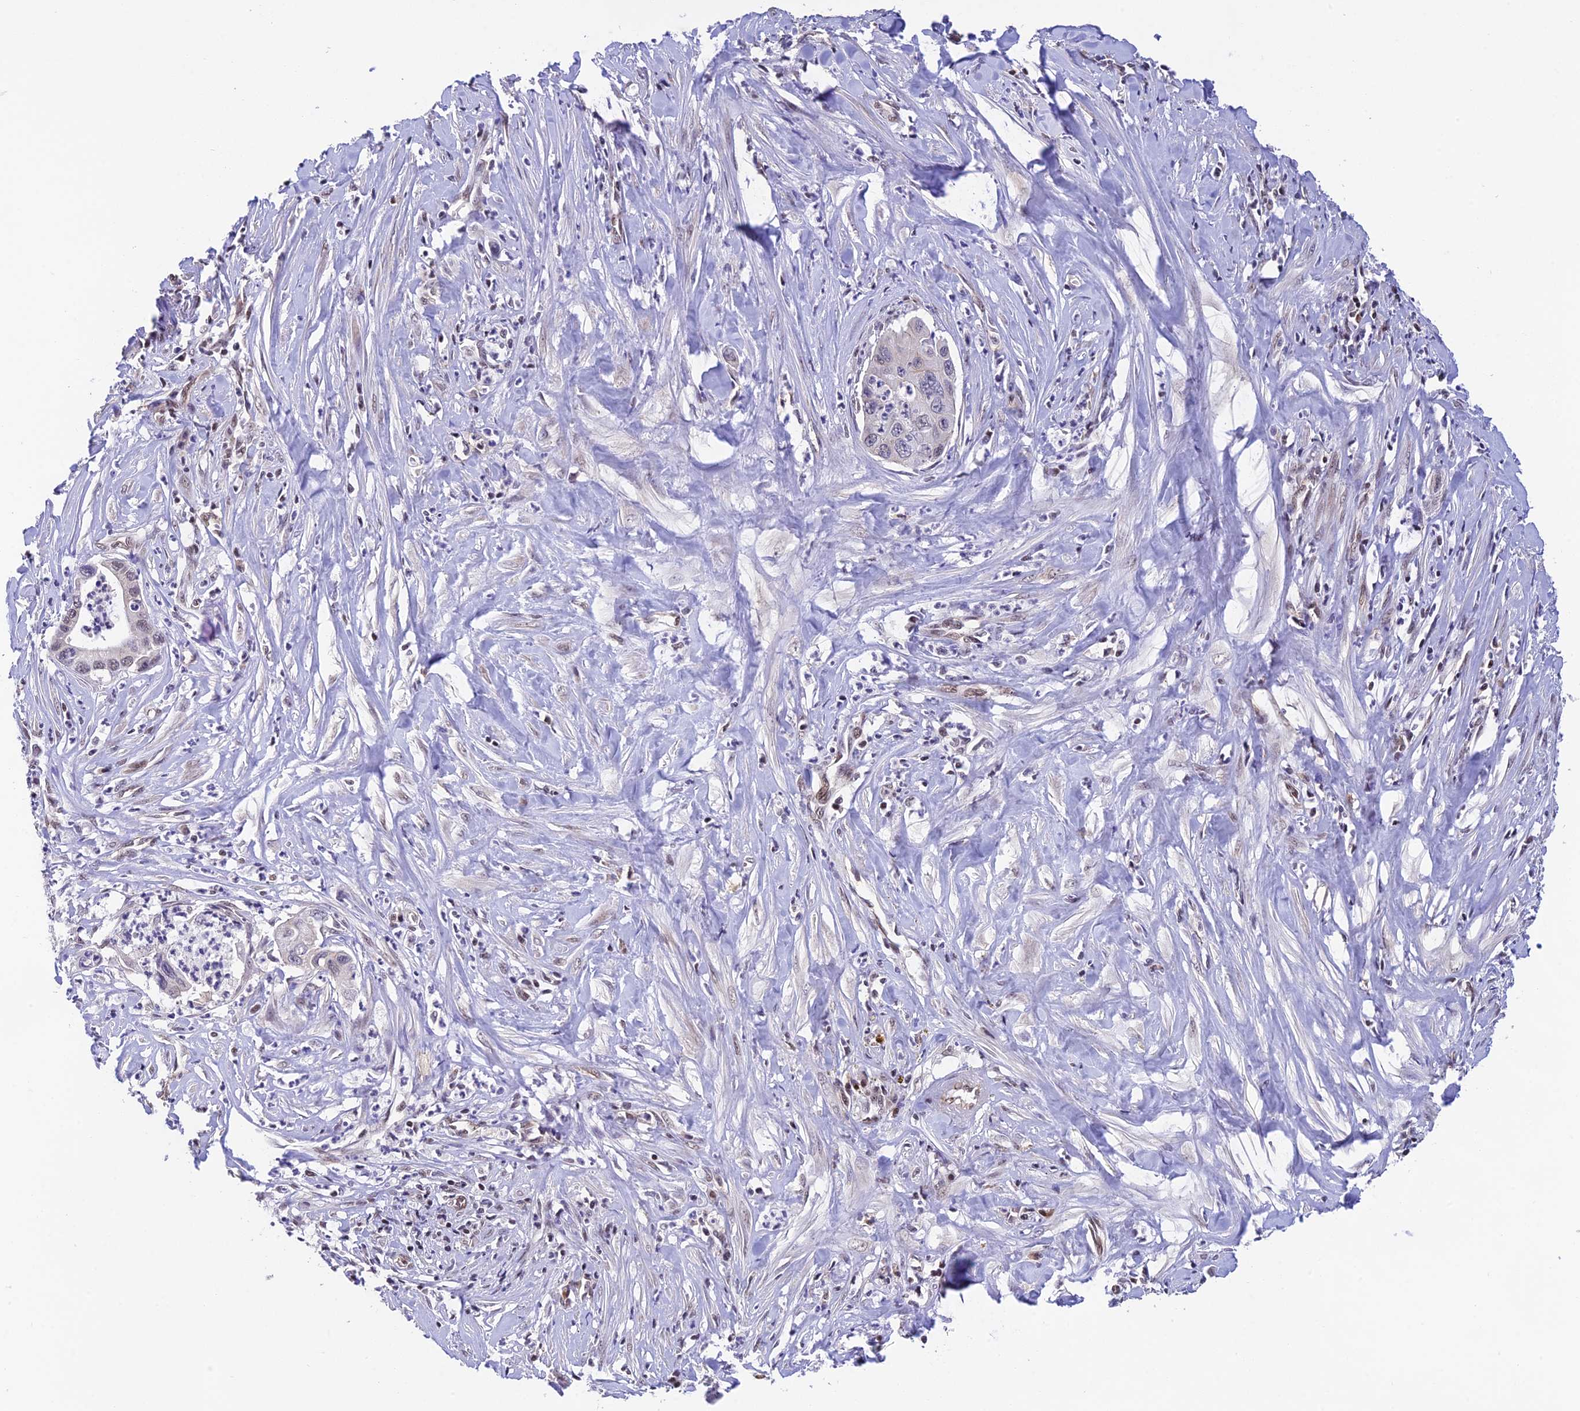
{"staining": {"intensity": "negative", "quantity": "none", "location": "none"}, "tissue": "pancreatic cancer", "cell_type": "Tumor cells", "image_type": "cancer", "snomed": [{"axis": "morphology", "description": "Adenocarcinoma, NOS"}, {"axis": "topography", "description": "Pancreas"}], "caption": "Pancreatic cancer (adenocarcinoma) was stained to show a protein in brown. There is no significant positivity in tumor cells.", "gene": "THAP11", "patient": {"sex": "male", "age": 73}}